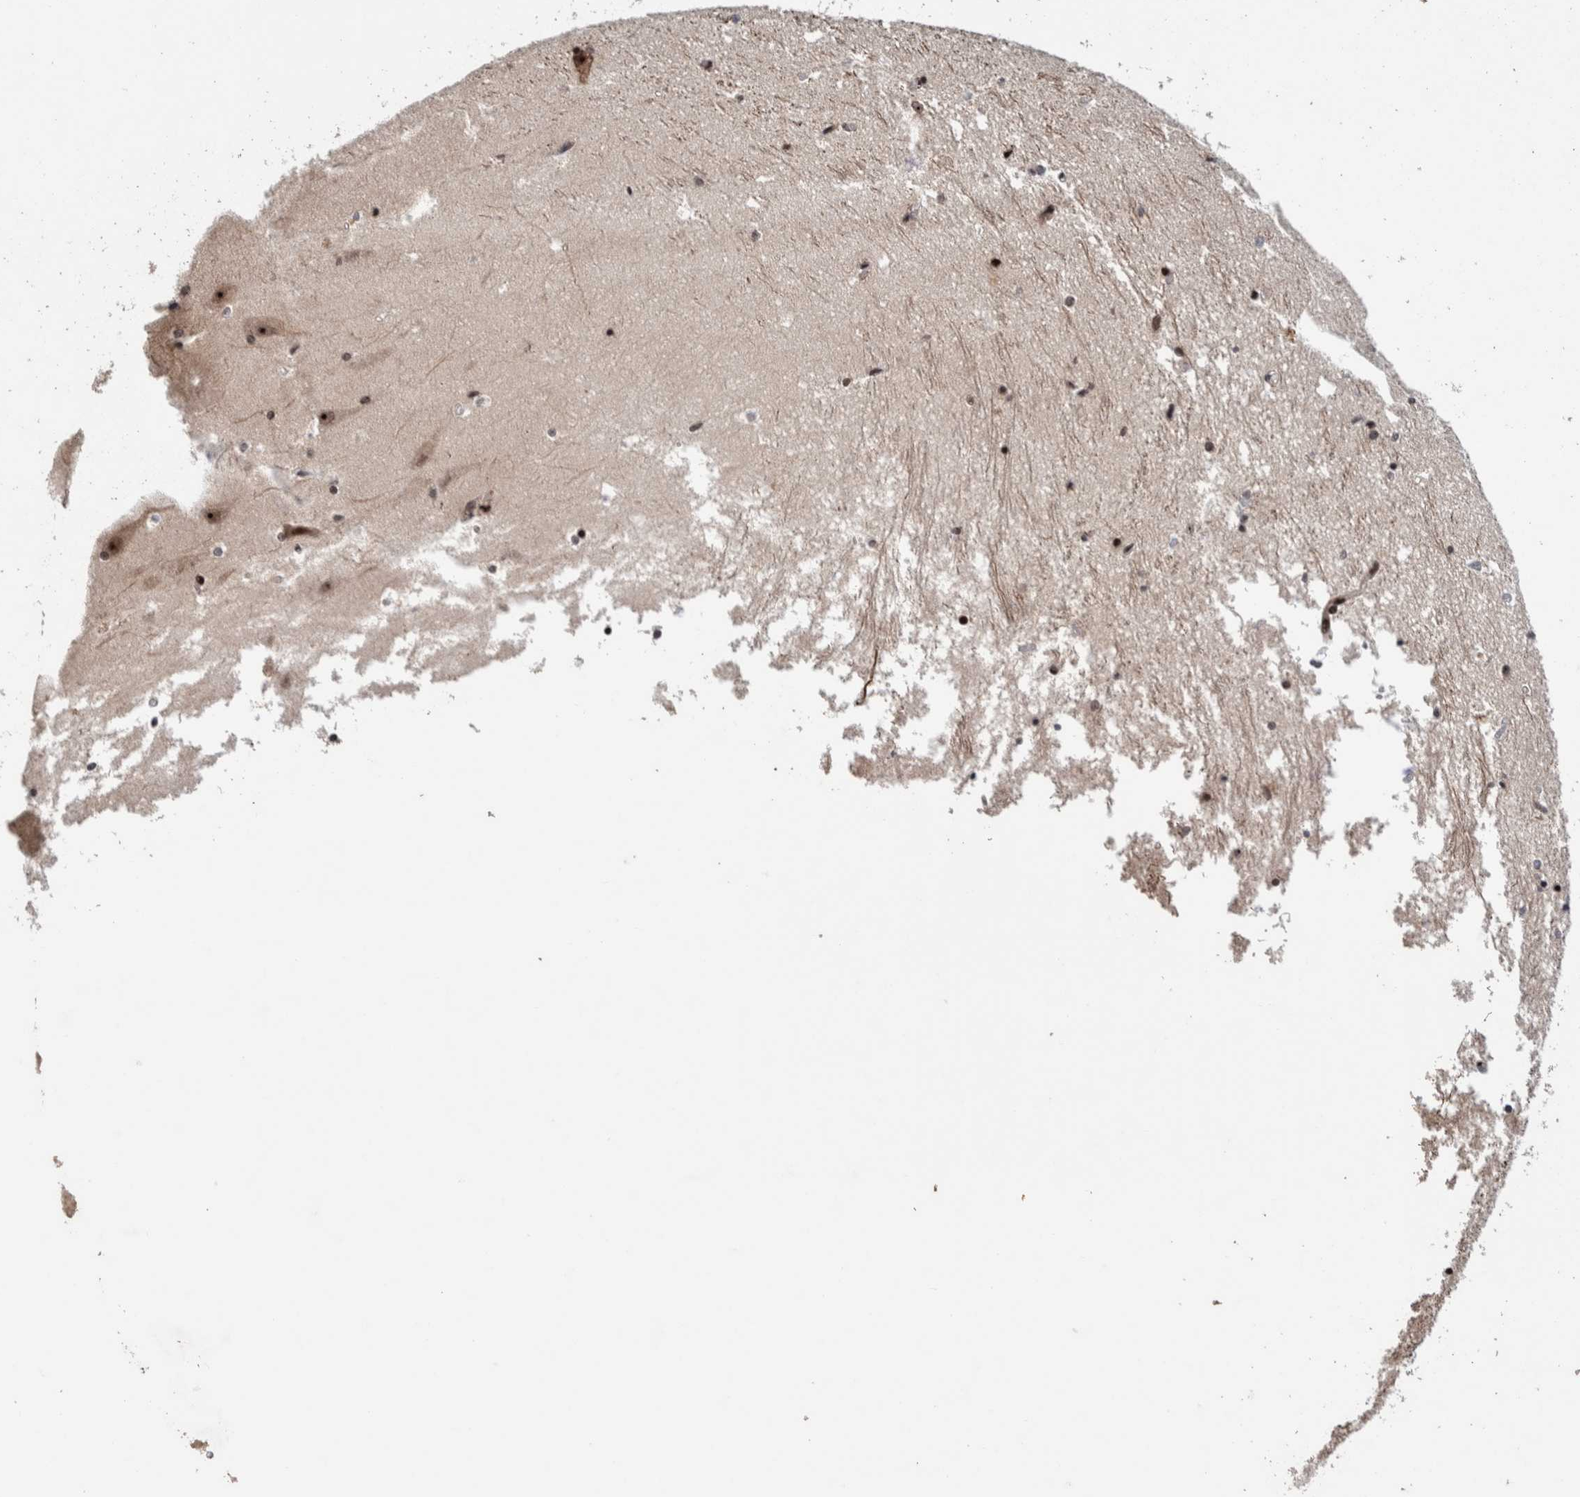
{"staining": {"intensity": "moderate", "quantity": "<25%", "location": "nuclear"}, "tissue": "hippocampus", "cell_type": "Glial cells", "image_type": "normal", "snomed": [{"axis": "morphology", "description": "Normal tissue, NOS"}, {"axis": "topography", "description": "Hippocampus"}], "caption": "Immunohistochemical staining of normal human hippocampus demonstrates low levels of moderate nuclear positivity in about <25% of glial cells.", "gene": "CHD4", "patient": {"sex": "male", "age": 45}}